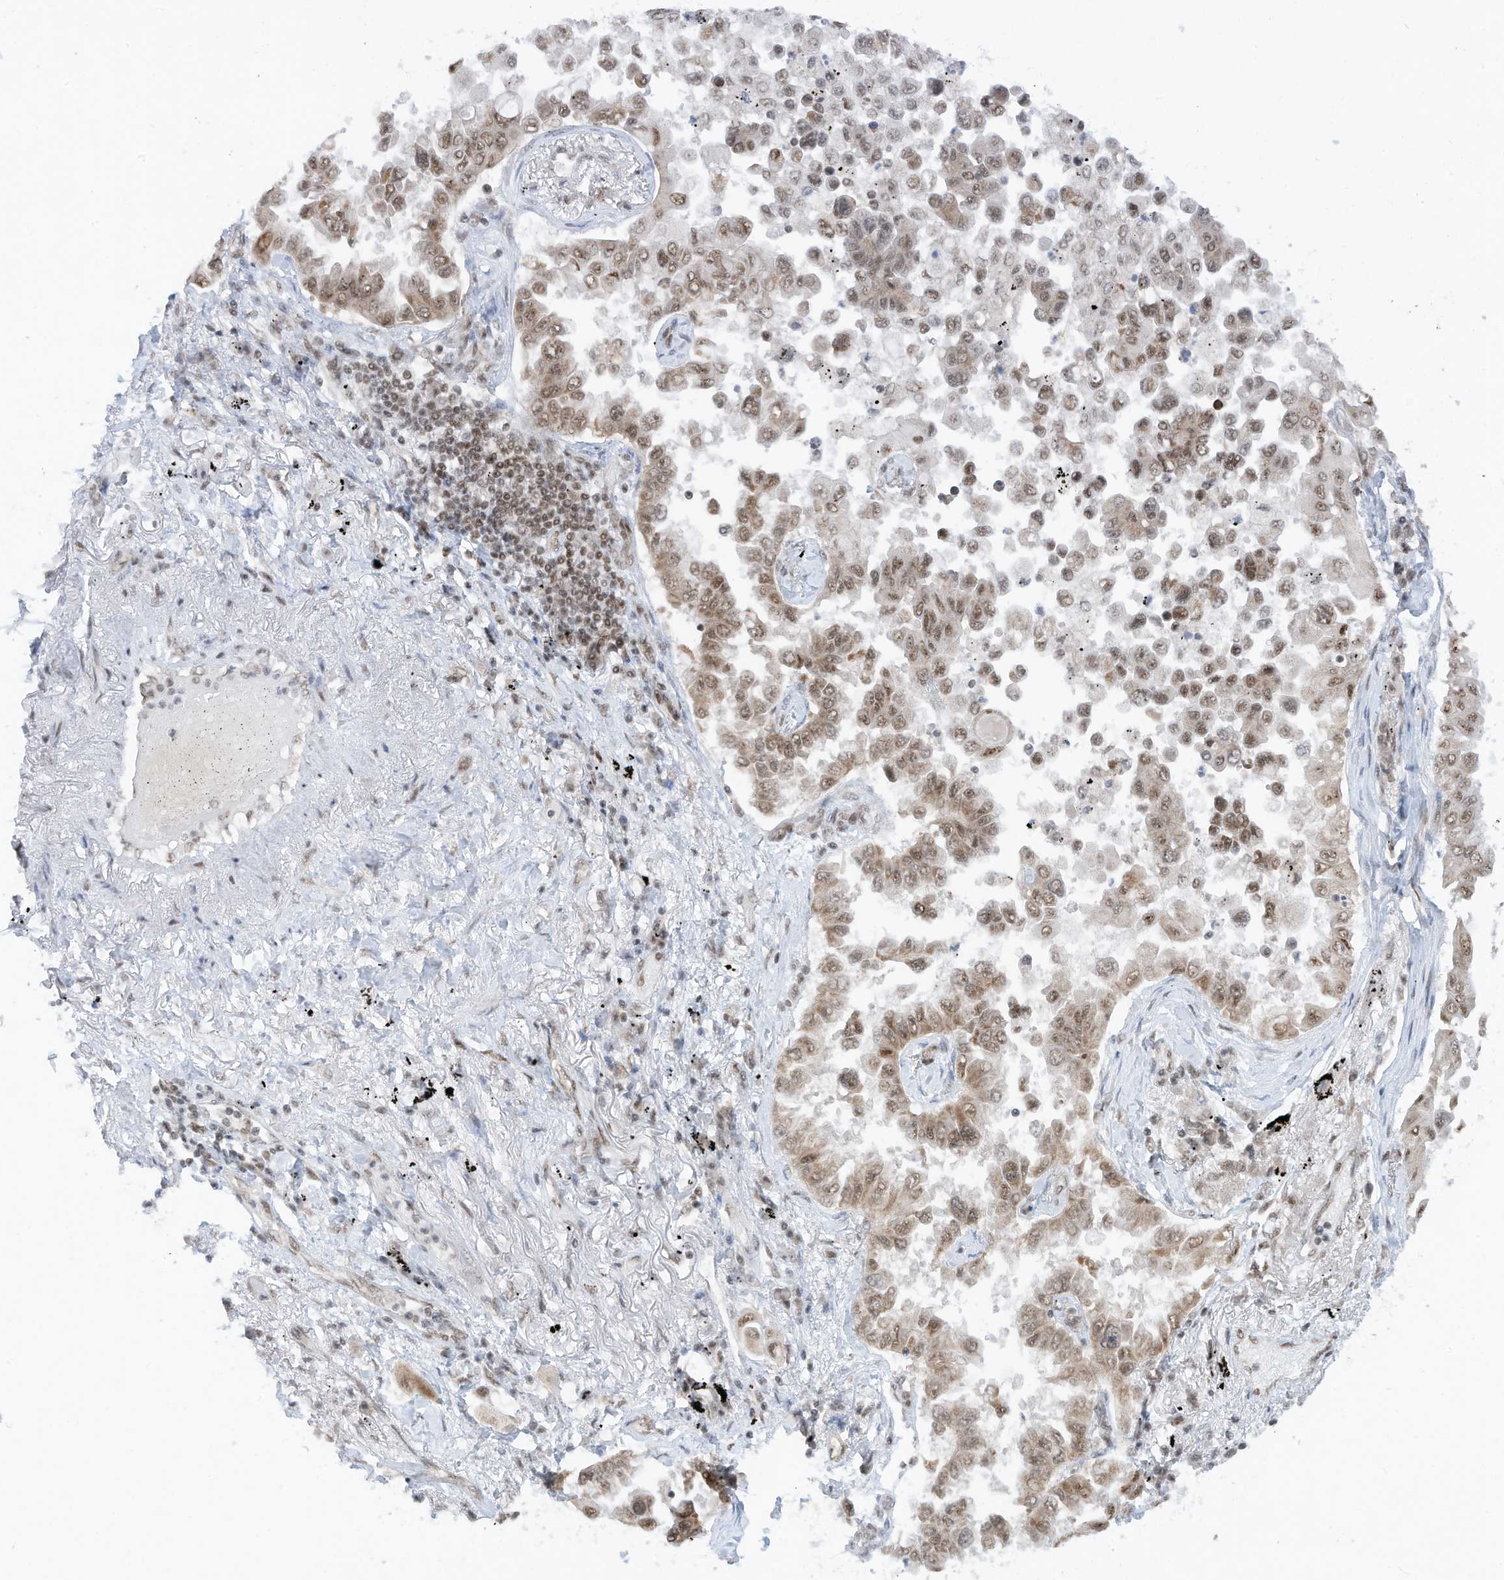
{"staining": {"intensity": "moderate", "quantity": "25%-75%", "location": "nuclear"}, "tissue": "lung cancer", "cell_type": "Tumor cells", "image_type": "cancer", "snomed": [{"axis": "morphology", "description": "Adenocarcinoma, NOS"}, {"axis": "topography", "description": "Lung"}], "caption": "Immunohistochemical staining of lung adenocarcinoma reveals medium levels of moderate nuclear protein staining in approximately 25%-75% of tumor cells. (Brightfield microscopy of DAB IHC at high magnification).", "gene": "AURKAIP1", "patient": {"sex": "female", "age": 67}}